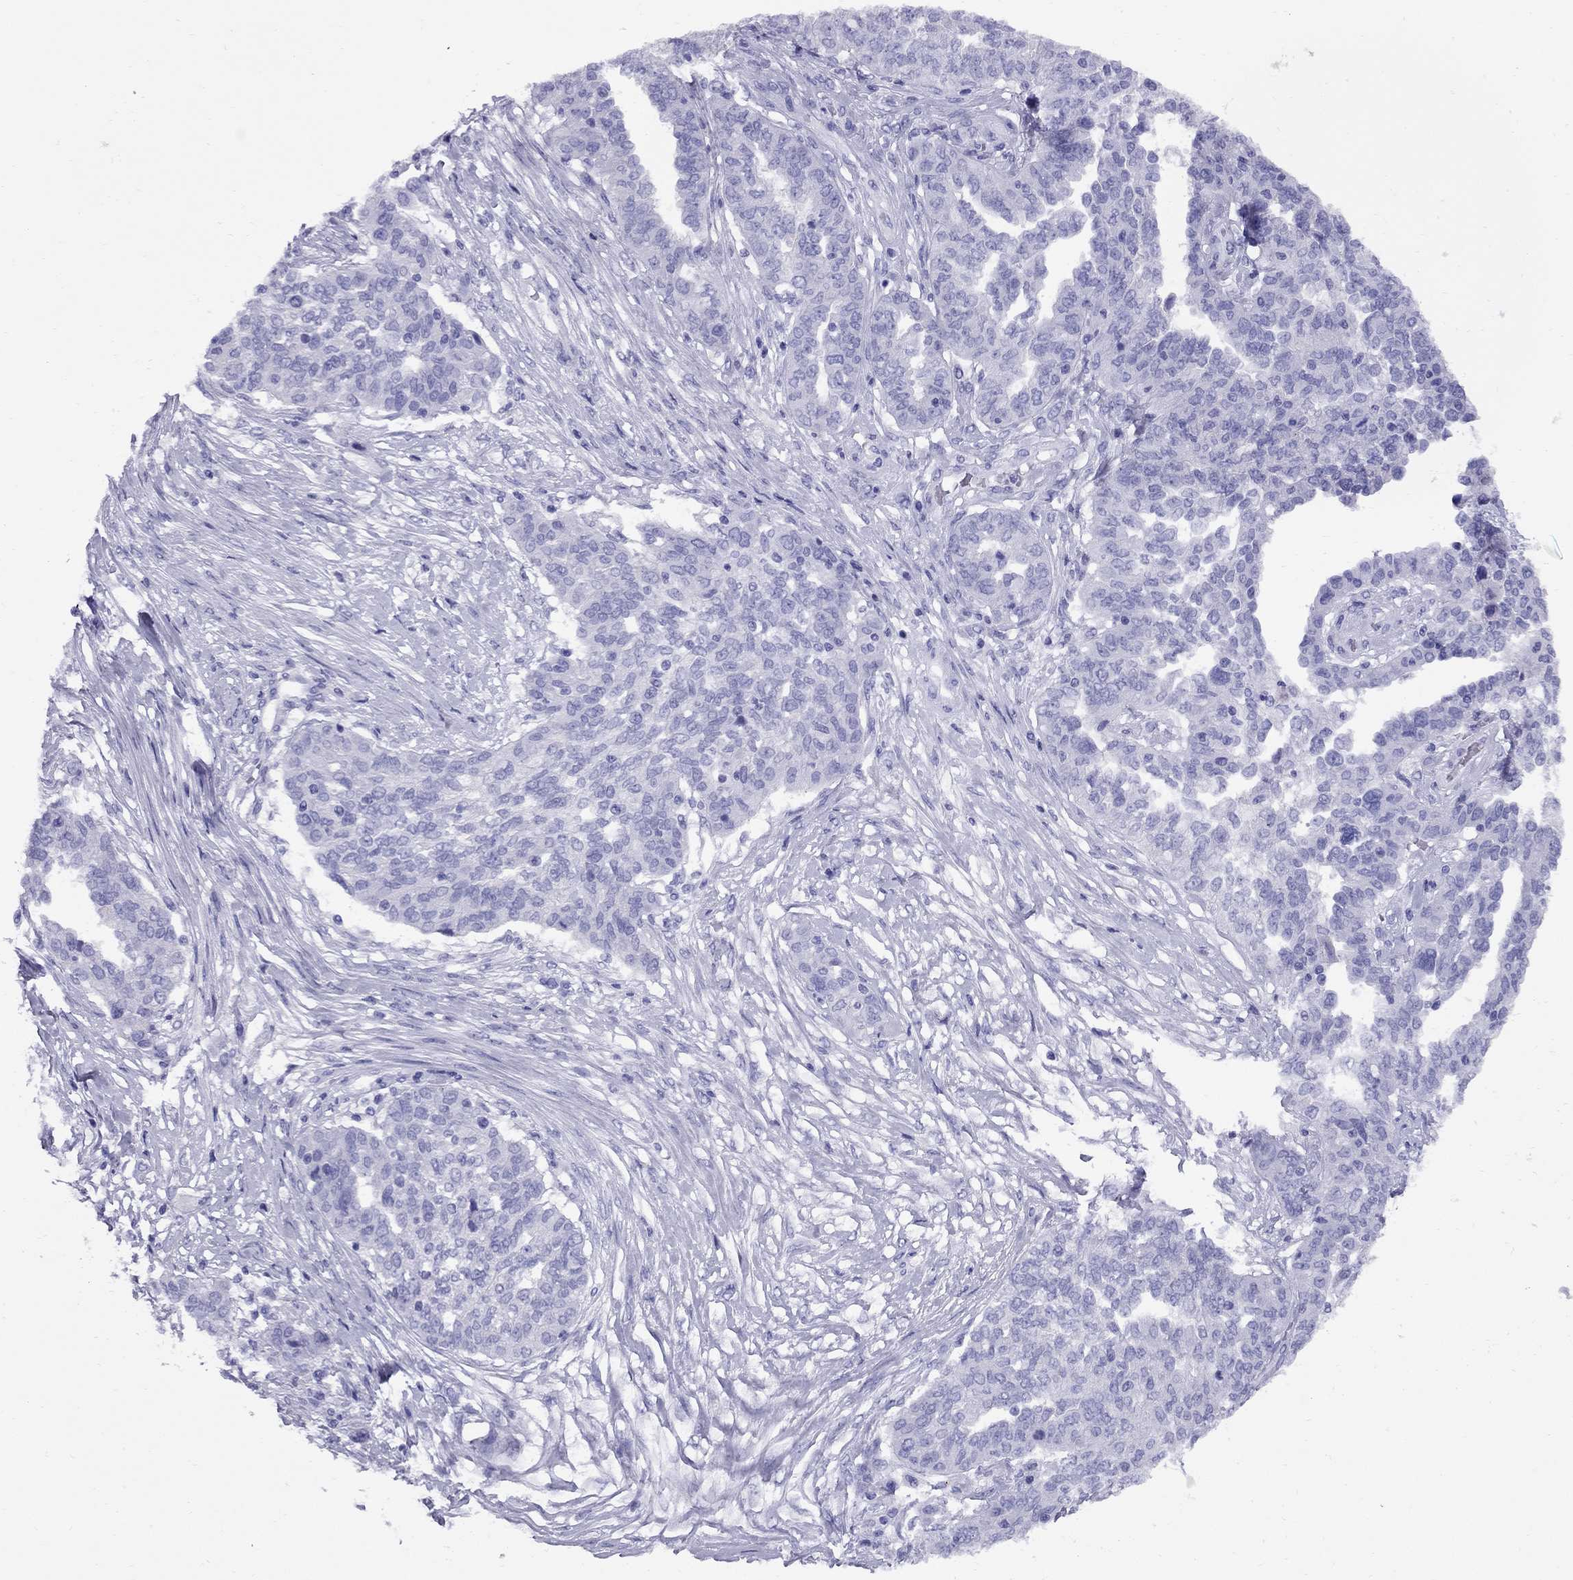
{"staining": {"intensity": "negative", "quantity": "none", "location": "none"}, "tissue": "ovarian cancer", "cell_type": "Tumor cells", "image_type": "cancer", "snomed": [{"axis": "morphology", "description": "Cystadenocarcinoma, serous, NOS"}, {"axis": "topography", "description": "Ovary"}], "caption": "Immunohistochemical staining of ovarian cancer (serous cystadenocarcinoma) exhibits no significant staining in tumor cells.", "gene": "AVPR1B", "patient": {"sex": "female", "age": 67}}